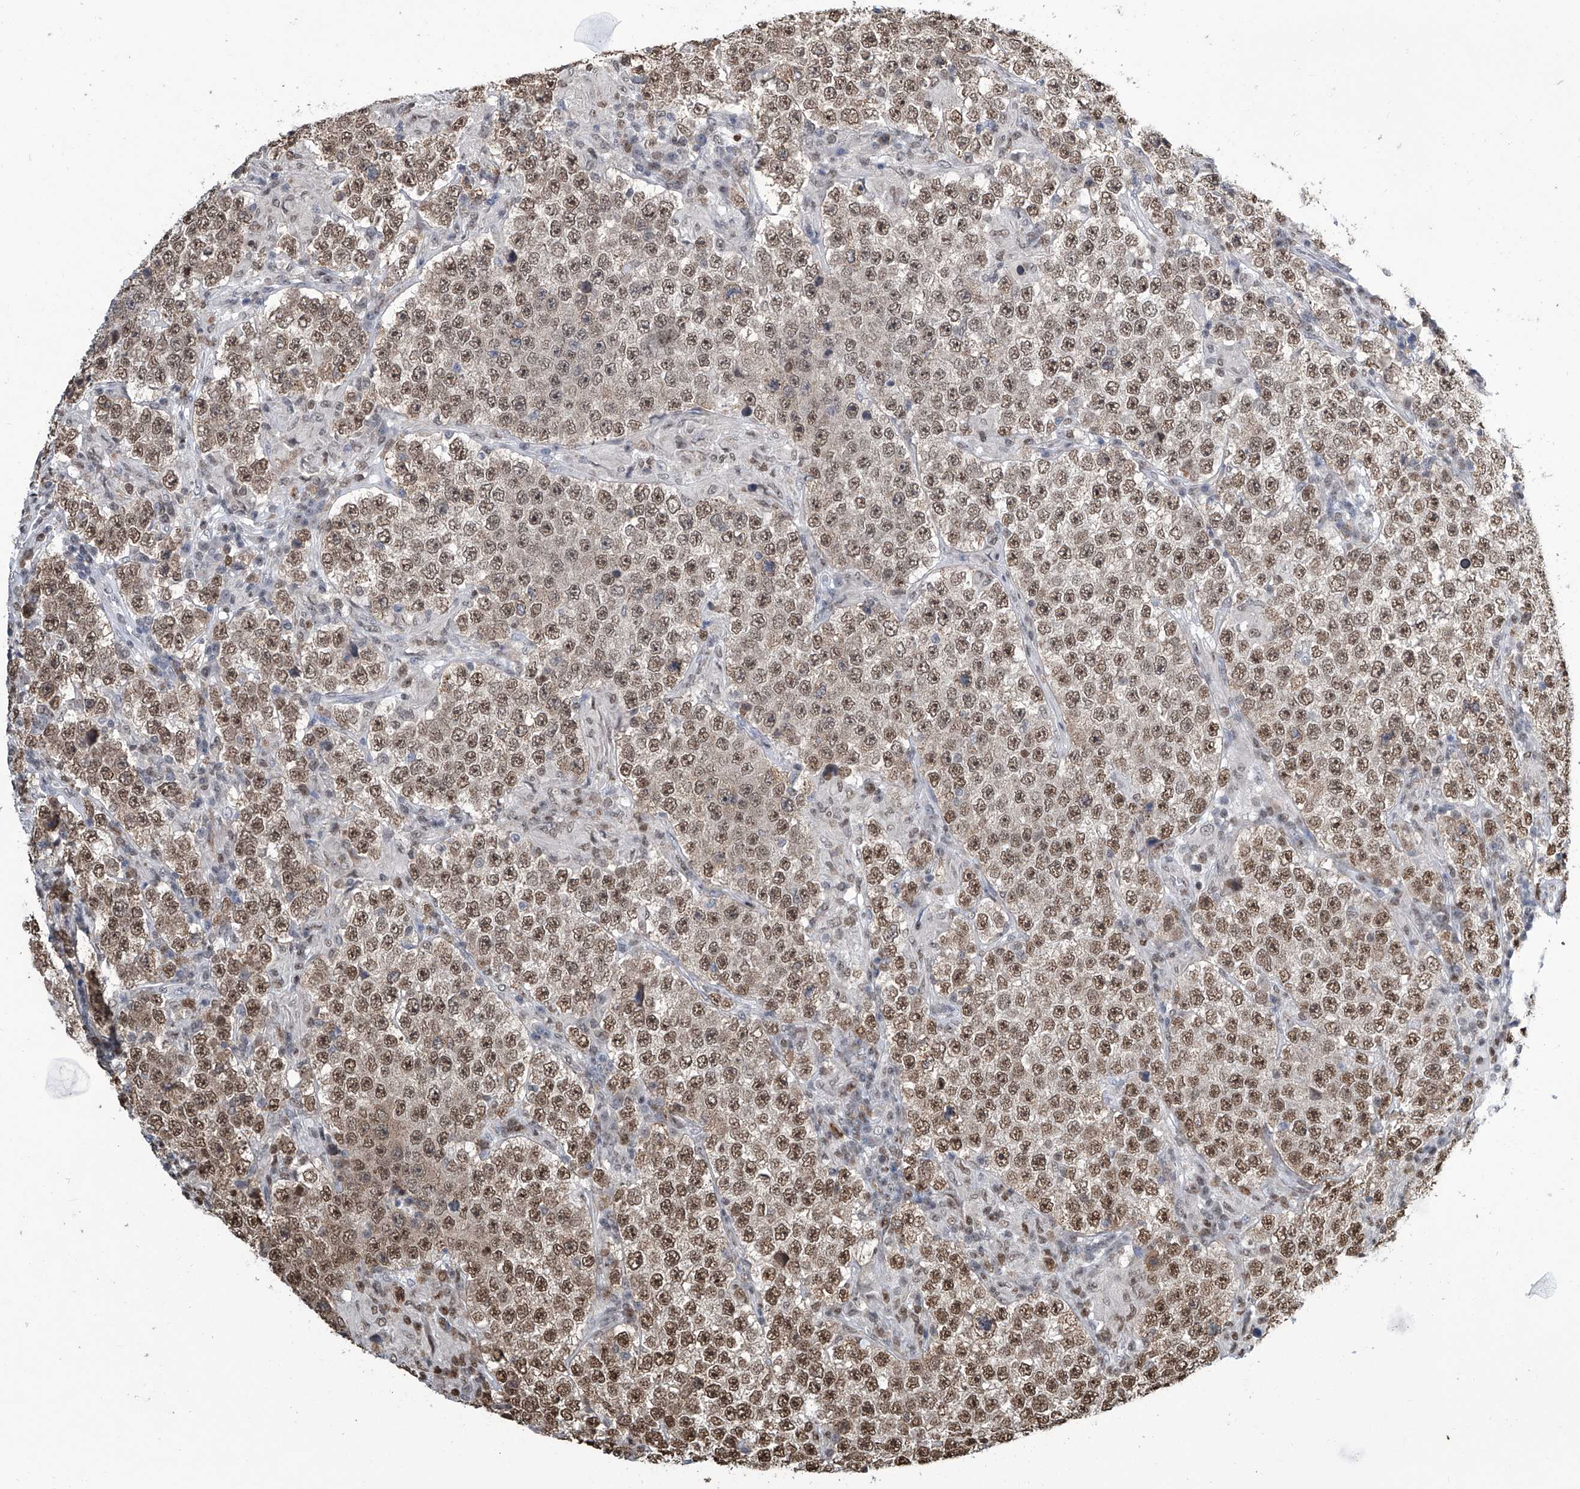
{"staining": {"intensity": "moderate", "quantity": ">75%", "location": "nuclear"}, "tissue": "testis cancer", "cell_type": "Tumor cells", "image_type": "cancer", "snomed": [{"axis": "morphology", "description": "Normal tissue, NOS"}, {"axis": "morphology", "description": "Urothelial carcinoma, High grade"}, {"axis": "morphology", "description": "Seminoma, NOS"}, {"axis": "morphology", "description": "Carcinoma, Embryonal, NOS"}, {"axis": "topography", "description": "Urinary bladder"}, {"axis": "topography", "description": "Testis"}], "caption": "High-power microscopy captured an immunohistochemistry micrograph of testis cancer, revealing moderate nuclear staining in approximately >75% of tumor cells.", "gene": "SREBF2", "patient": {"sex": "male", "age": 41}}